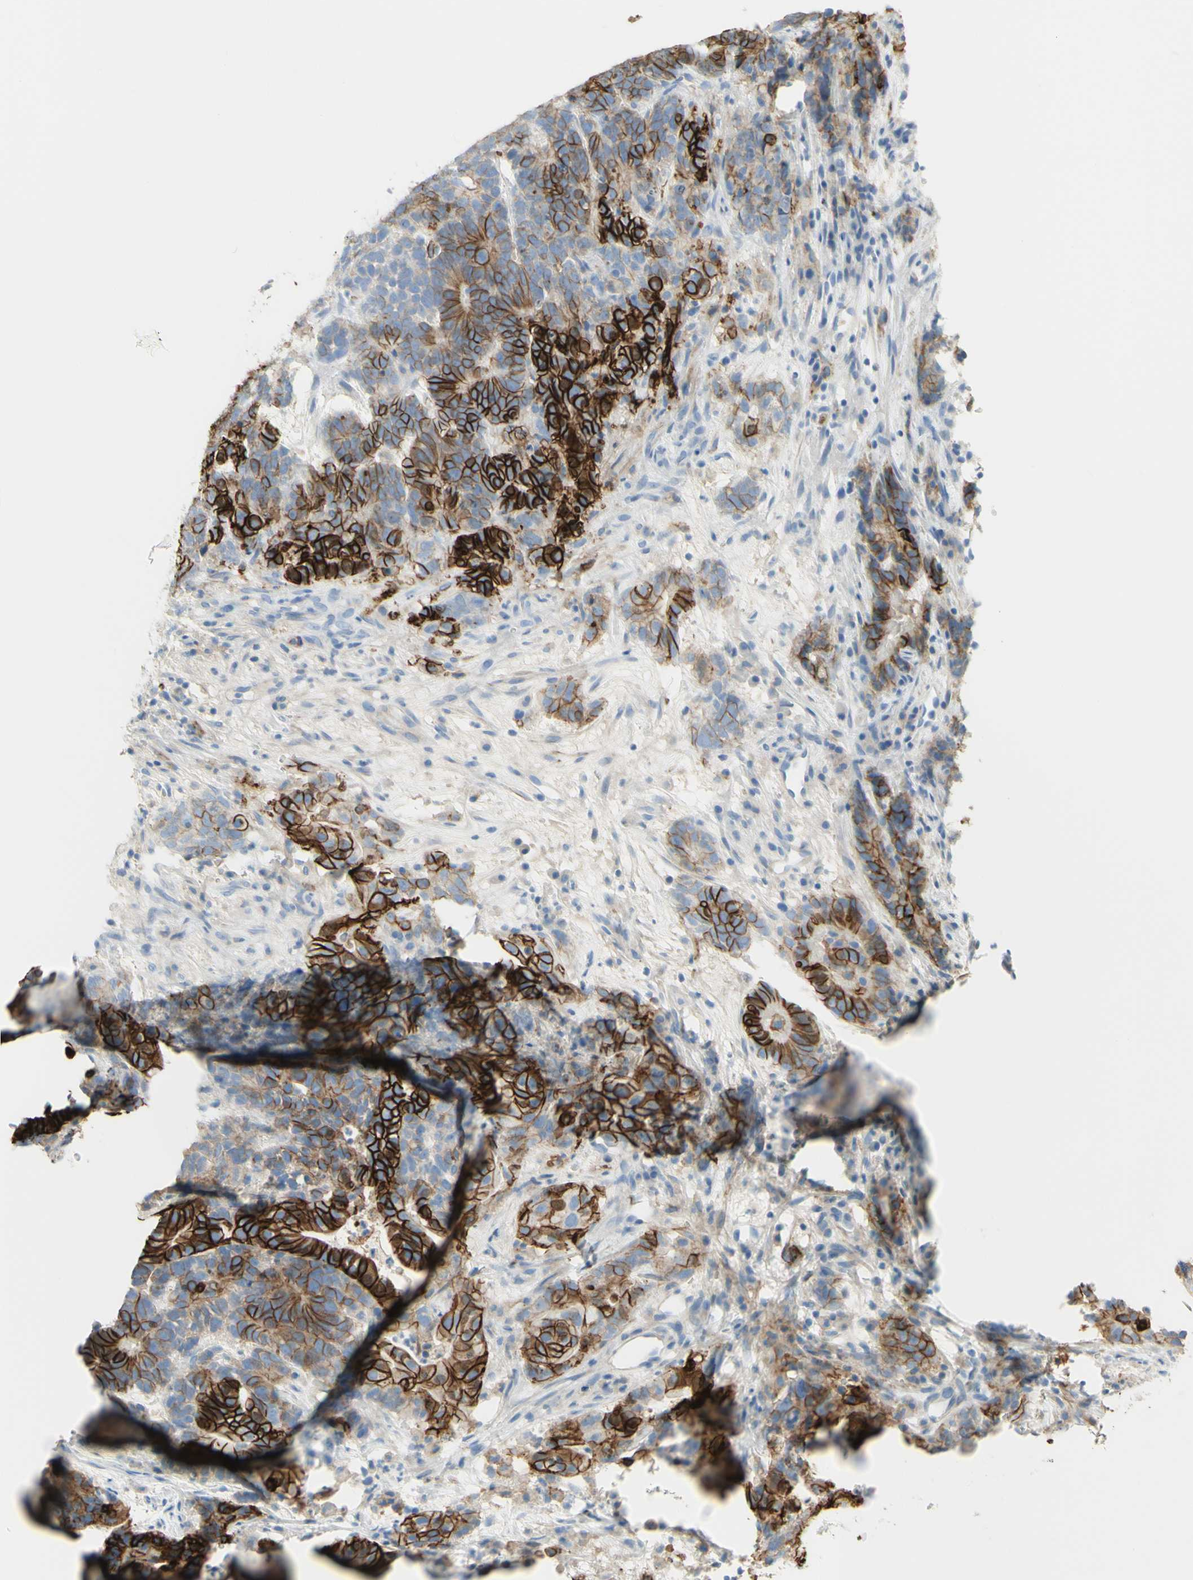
{"staining": {"intensity": "strong", "quantity": "25%-75%", "location": "cytoplasmic/membranous"}, "tissue": "testis cancer", "cell_type": "Tumor cells", "image_type": "cancer", "snomed": [{"axis": "morphology", "description": "Carcinoma, Embryonal, NOS"}, {"axis": "topography", "description": "Testis"}], "caption": "This is an image of immunohistochemistry staining of testis embryonal carcinoma, which shows strong expression in the cytoplasmic/membranous of tumor cells.", "gene": "ALCAM", "patient": {"sex": "male", "age": 26}}